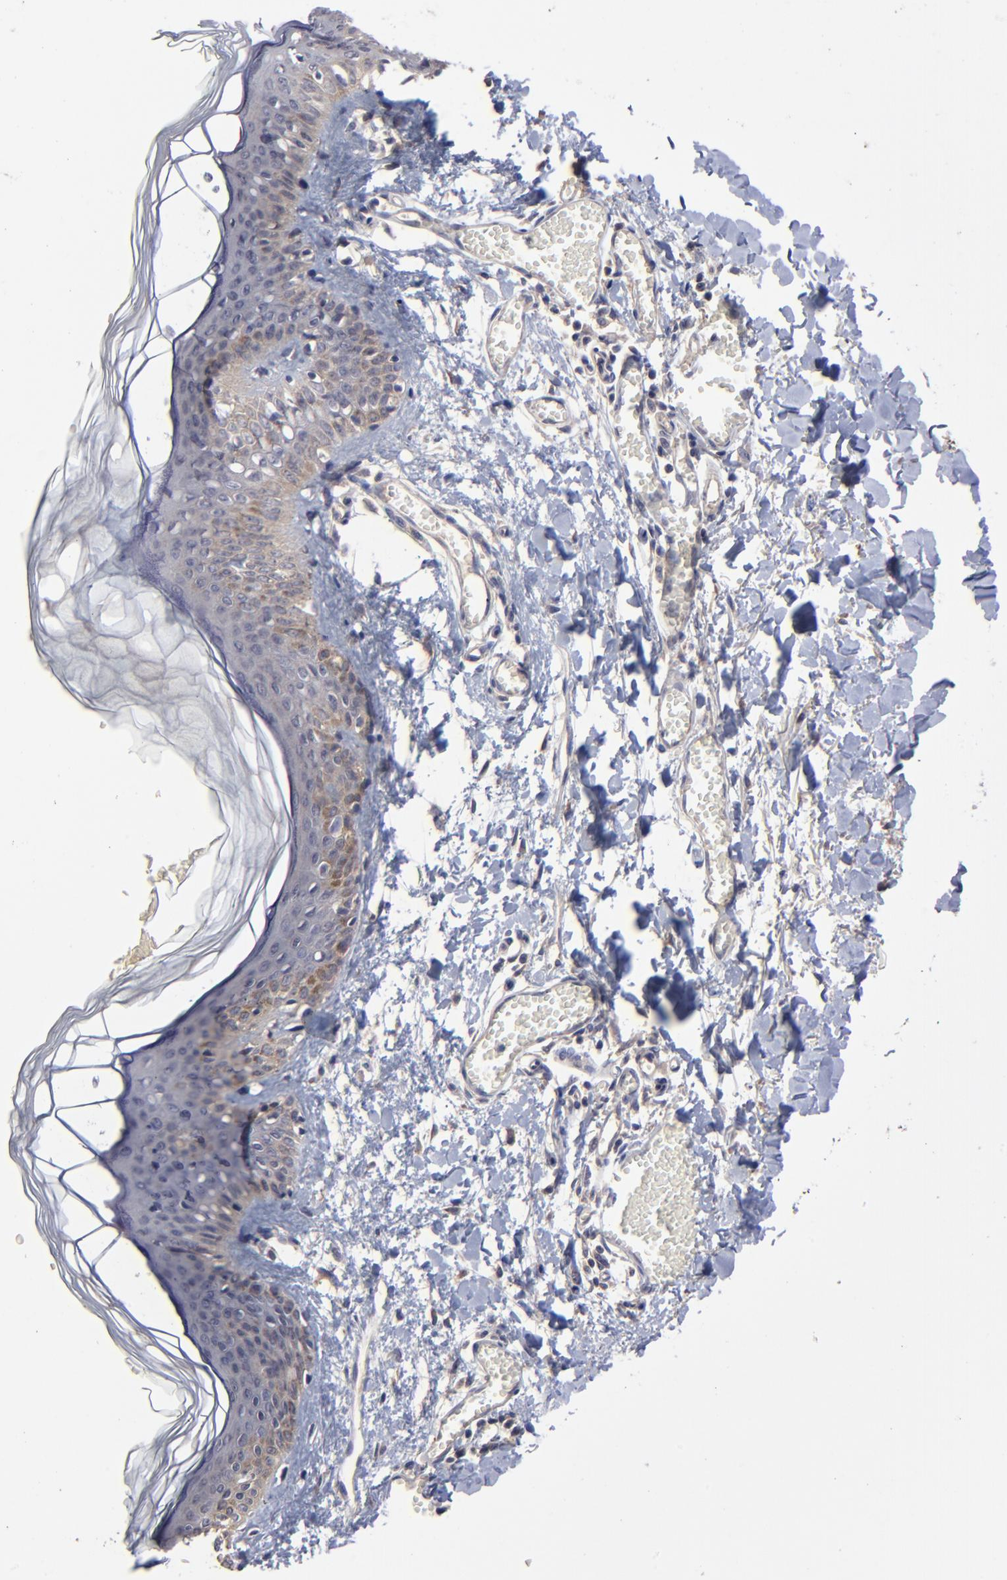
{"staining": {"intensity": "negative", "quantity": "none", "location": "none"}, "tissue": "skin", "cell_type": "Fibroblasts", "image_type": "normal", "snomed": [{"axis": "morphology", "description": "Normal tissue, NOS"}, {"axis": "morphology", "description": "Sarcoma, NOS"}, {"axis": "topography", "description": "Skin"}, {"axis": "topography", "description": "Soft tissue"}], "caption": "High magnification brightfield microscopy of unremarkable skin stained with DAB (3,3'-diaminobenzidine) (brown) and counterstained with hematoxylin (blue): fibroblasts show no significant expression.", "gene": "ZNF780A", "patient": {"sex": "female", "age": 51}}